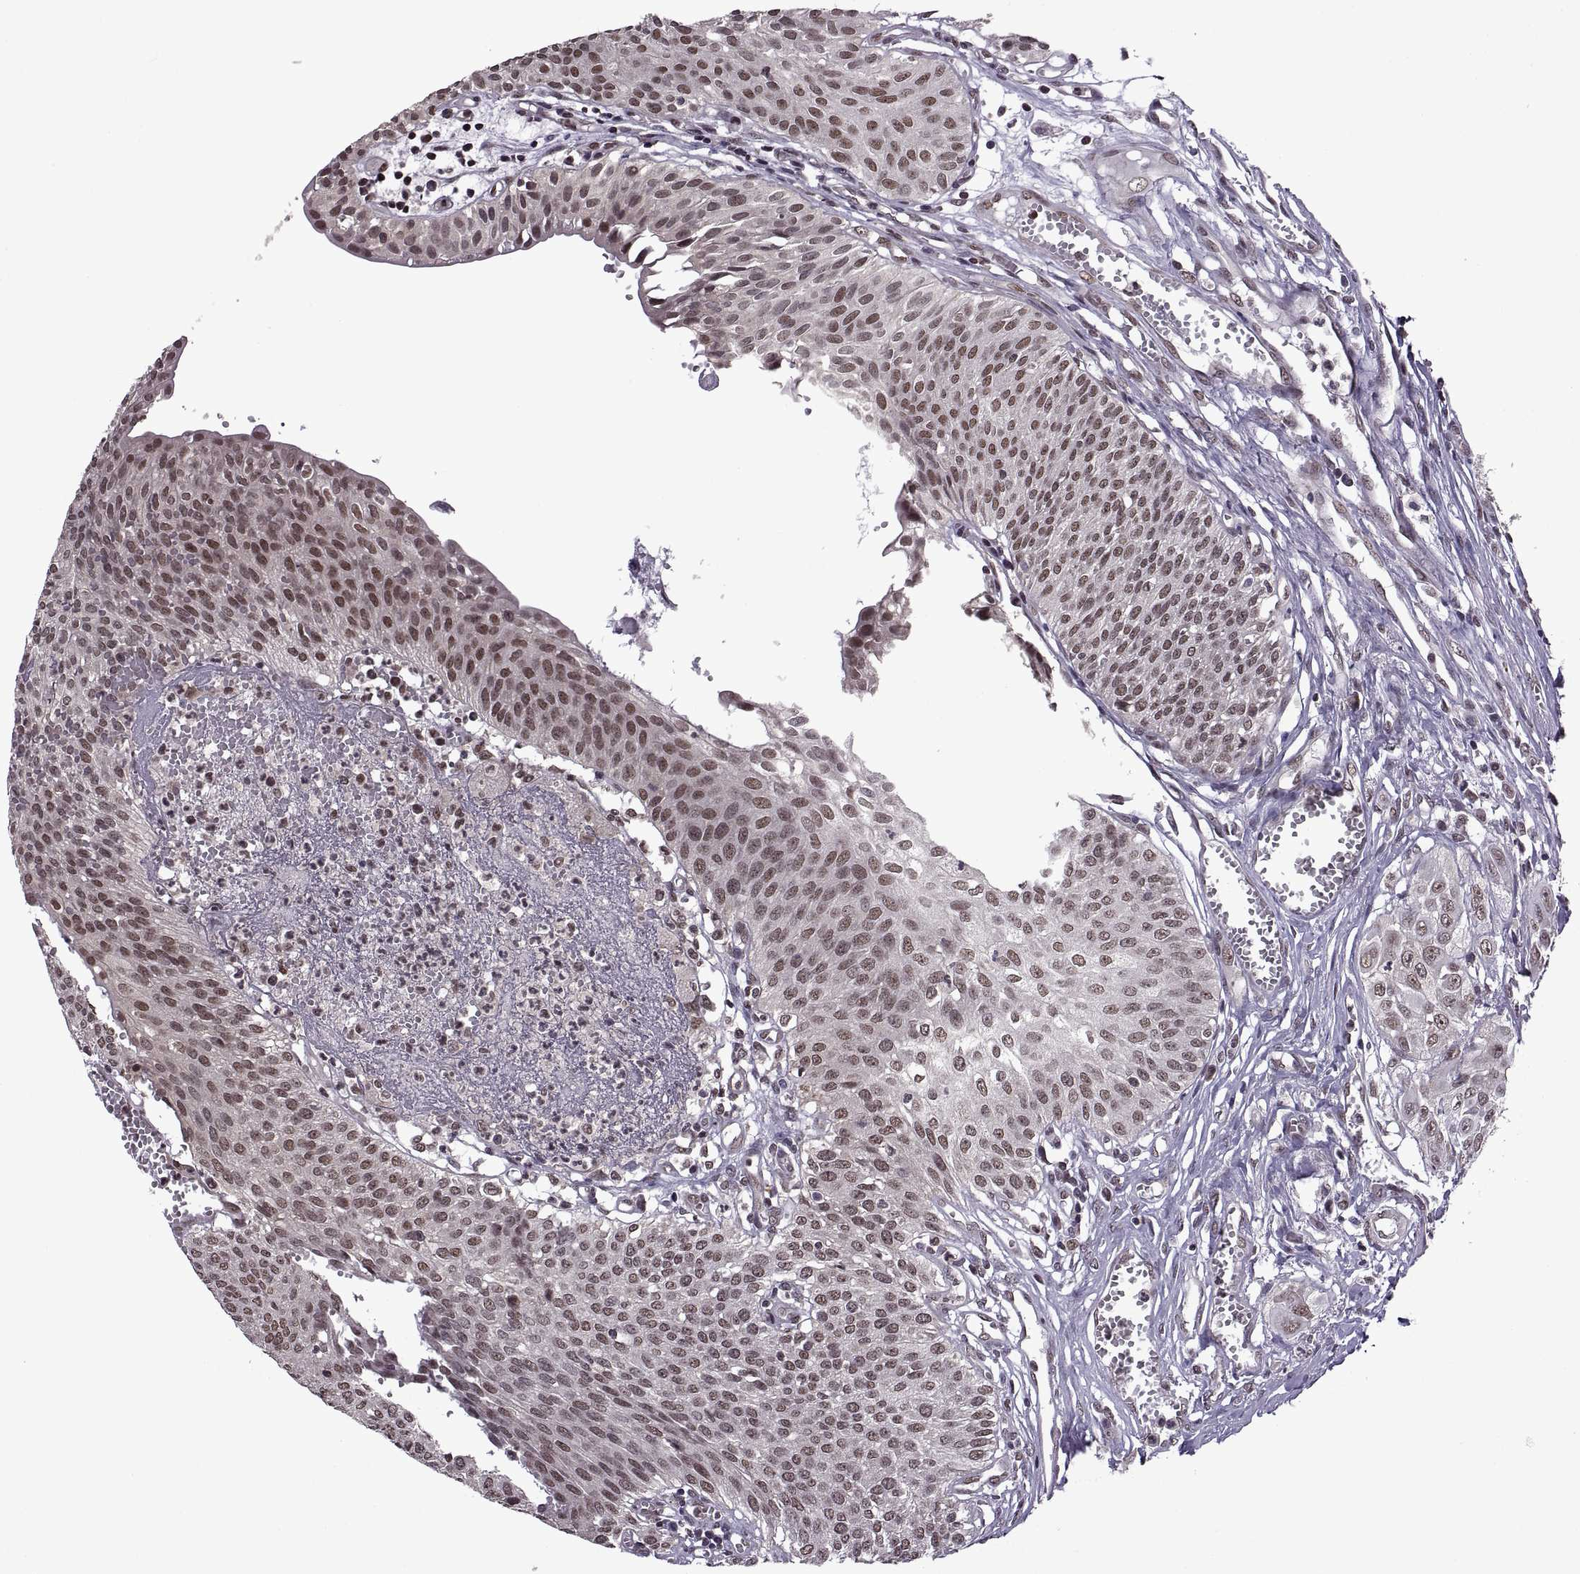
{"staining": {"intensity": "moderate", "quantity": "<25%", "location": "nuclear"}, "tissue": "urothelial cancer", "cell_type": "Tumor cells", "image_type": "cancer", "snomed": [{"axis": "morphology", "description": "Urothelial carcinoma, High grade"}, {"axis": "topography", "description": "Urinary bladder"}], "caption": "Protein expression analysis of human urothelial cancer reveals moderate nuclear staining in about <25% of tumor cells.", "gene": "INTS3", "patient": {"sex": "male", "age": 57}}